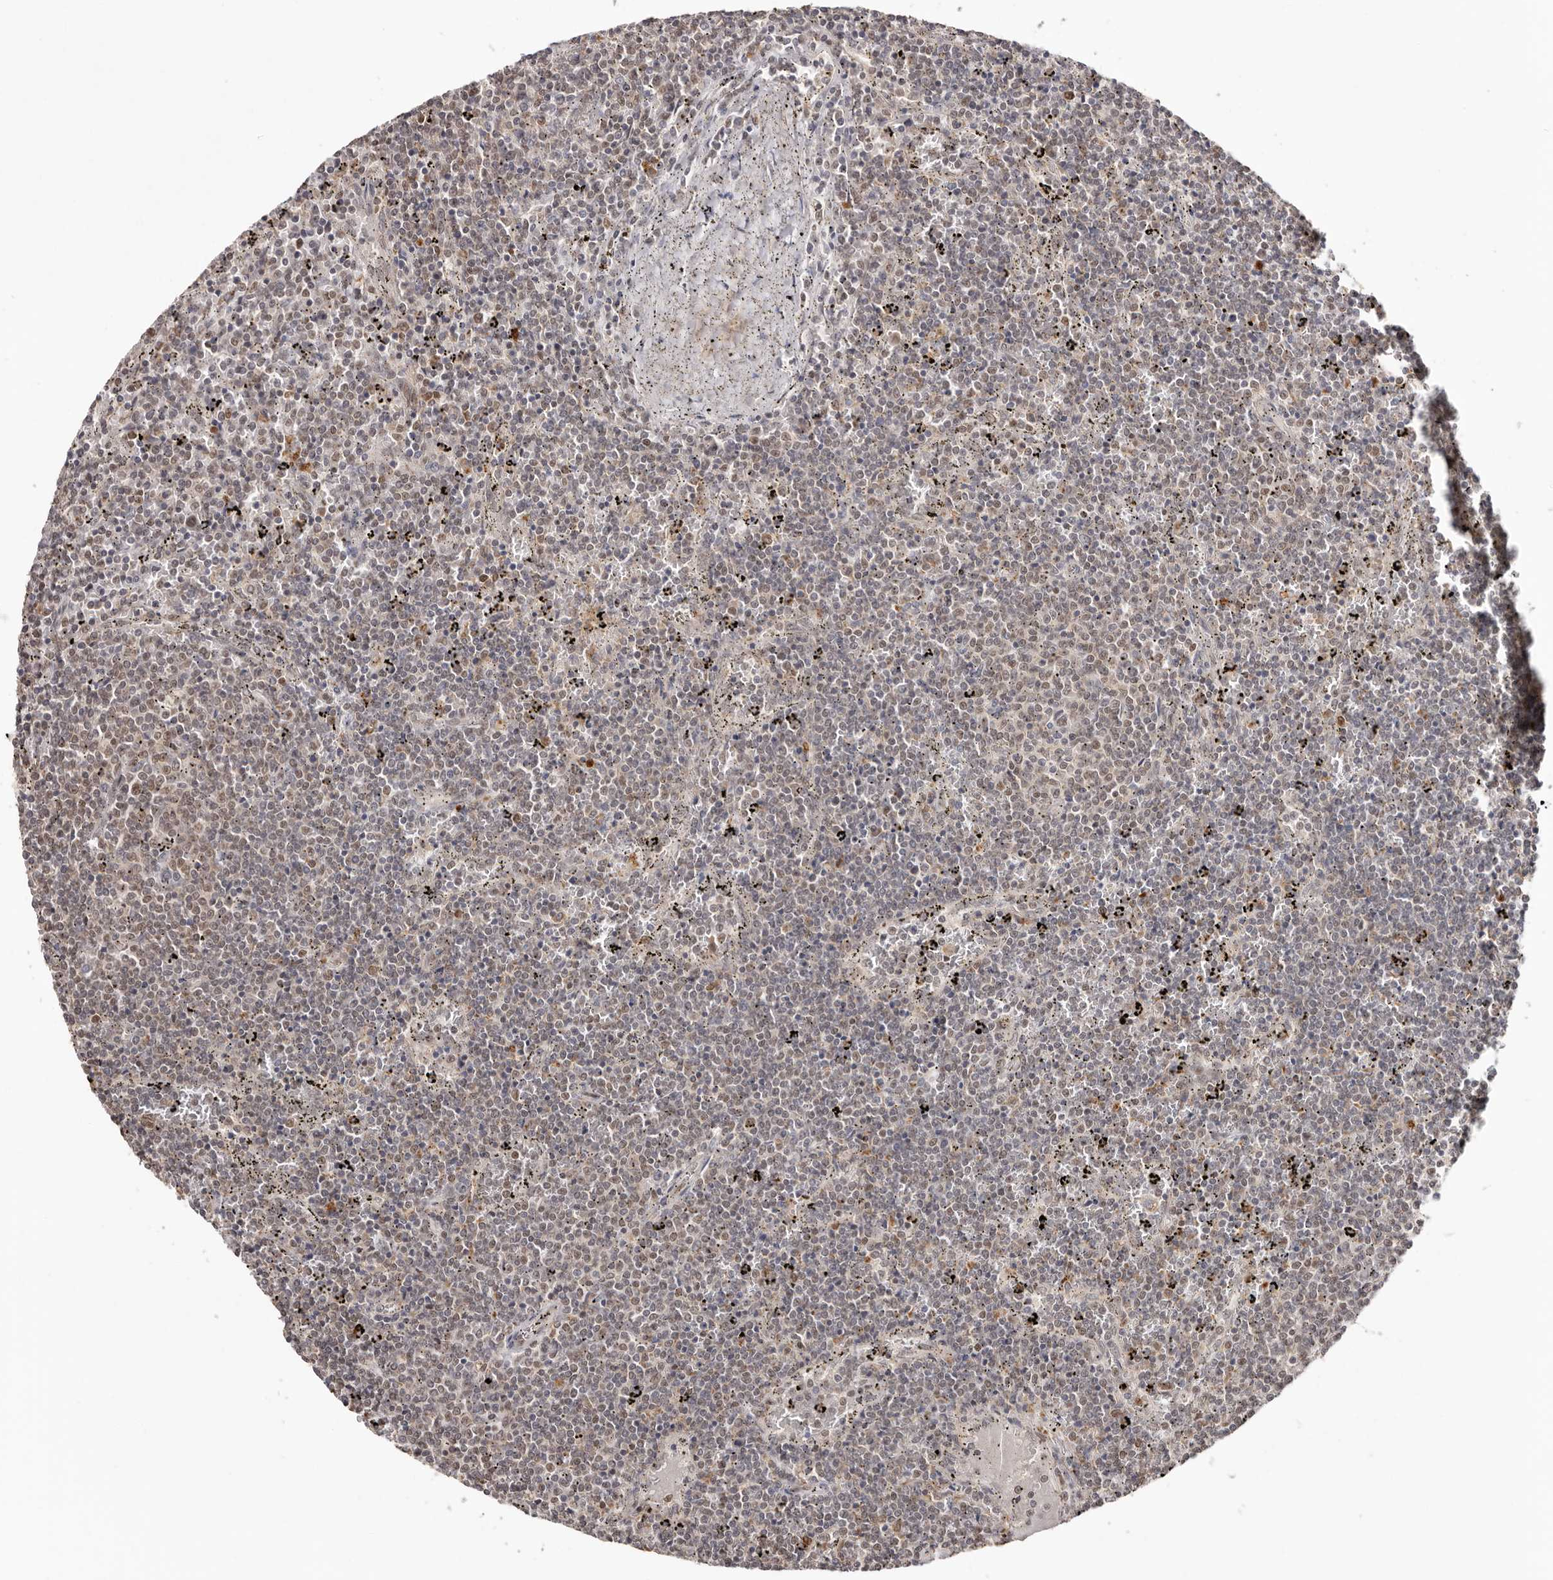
{"staining": {"intensity": "weak", "quantity": "<25%", "location": "nuclear"}, "tissue": "lymphoma", "cell_type": "Tumor cells", "image_type": "cancer", "snomed": [{"axis": "morphology", "description": "Malignant lymphoma, non-Hodgkin's type, Low grade"}, {"axis": "topography", "description": "Spleen"}], "caption": "Immunohistochemical staining of human low-grade malignant lymphoma, non-Hodgkin's type demonstrates no significant positivity in tumor cells.", "gene": "SMAD7", "patient": {"sex": "female", "age": 50}}